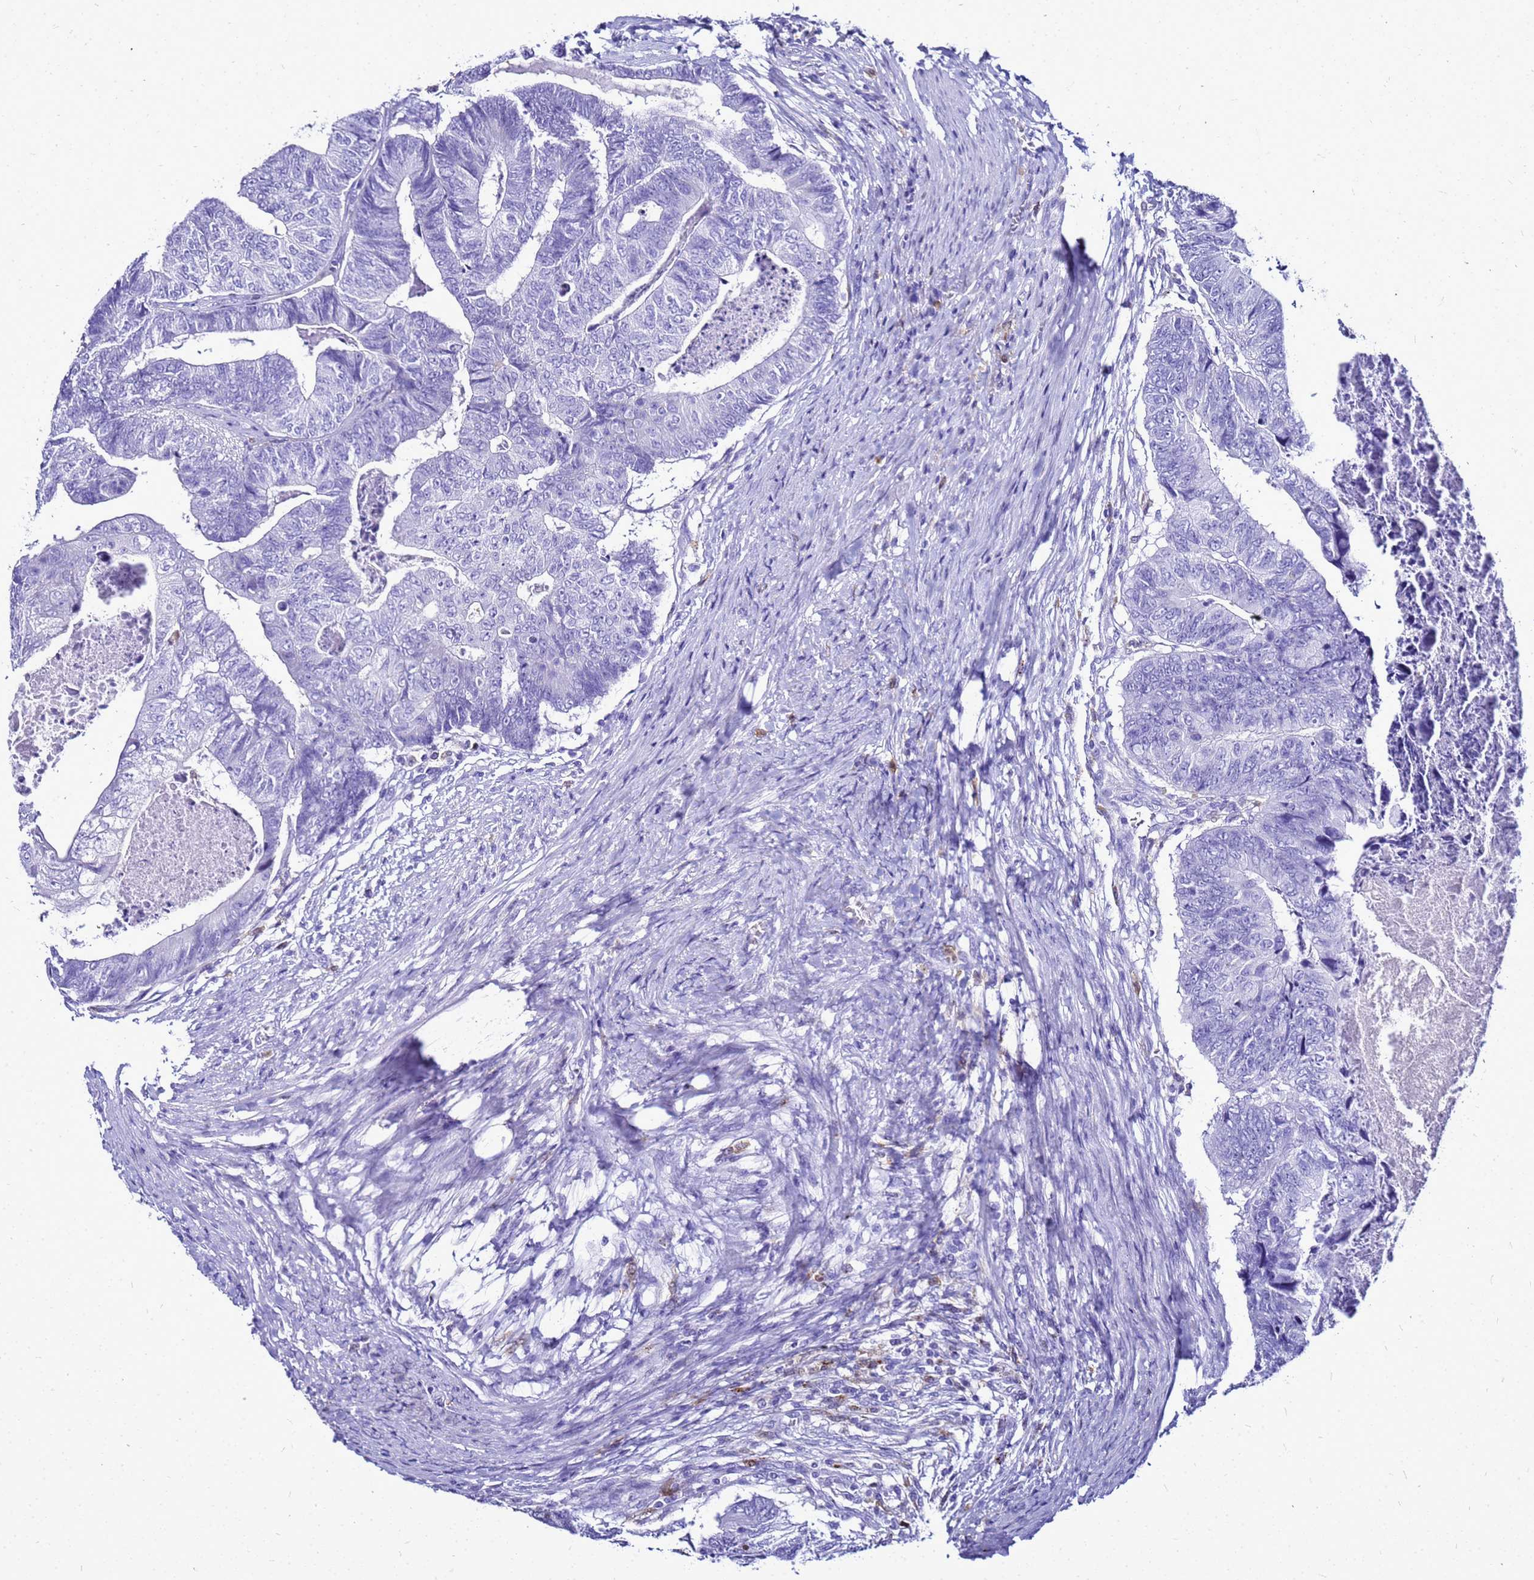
{"staining": {"intensity": "negative", "quantity": "none", "location": "none"}, "tissue": "colorectal cancer", "cell_type": "Tumor cells", "image_type": "cancer", "snomed": [{"axis": "morphology", "description": "Adenocarcinoma, NOS"}, {"axis": "topography", "description": "Colon"}], "caption": "This is a histopathology image of immunohistochemistry staining of adenocarcinoma (colorectal), which shows no staining in tumor cells. (Brightfield microscopy of DAB immunohistochemistry (IHC) at high magnification).", "gene": "CSTA", "patient": {"sex": "female", "age": 67}}